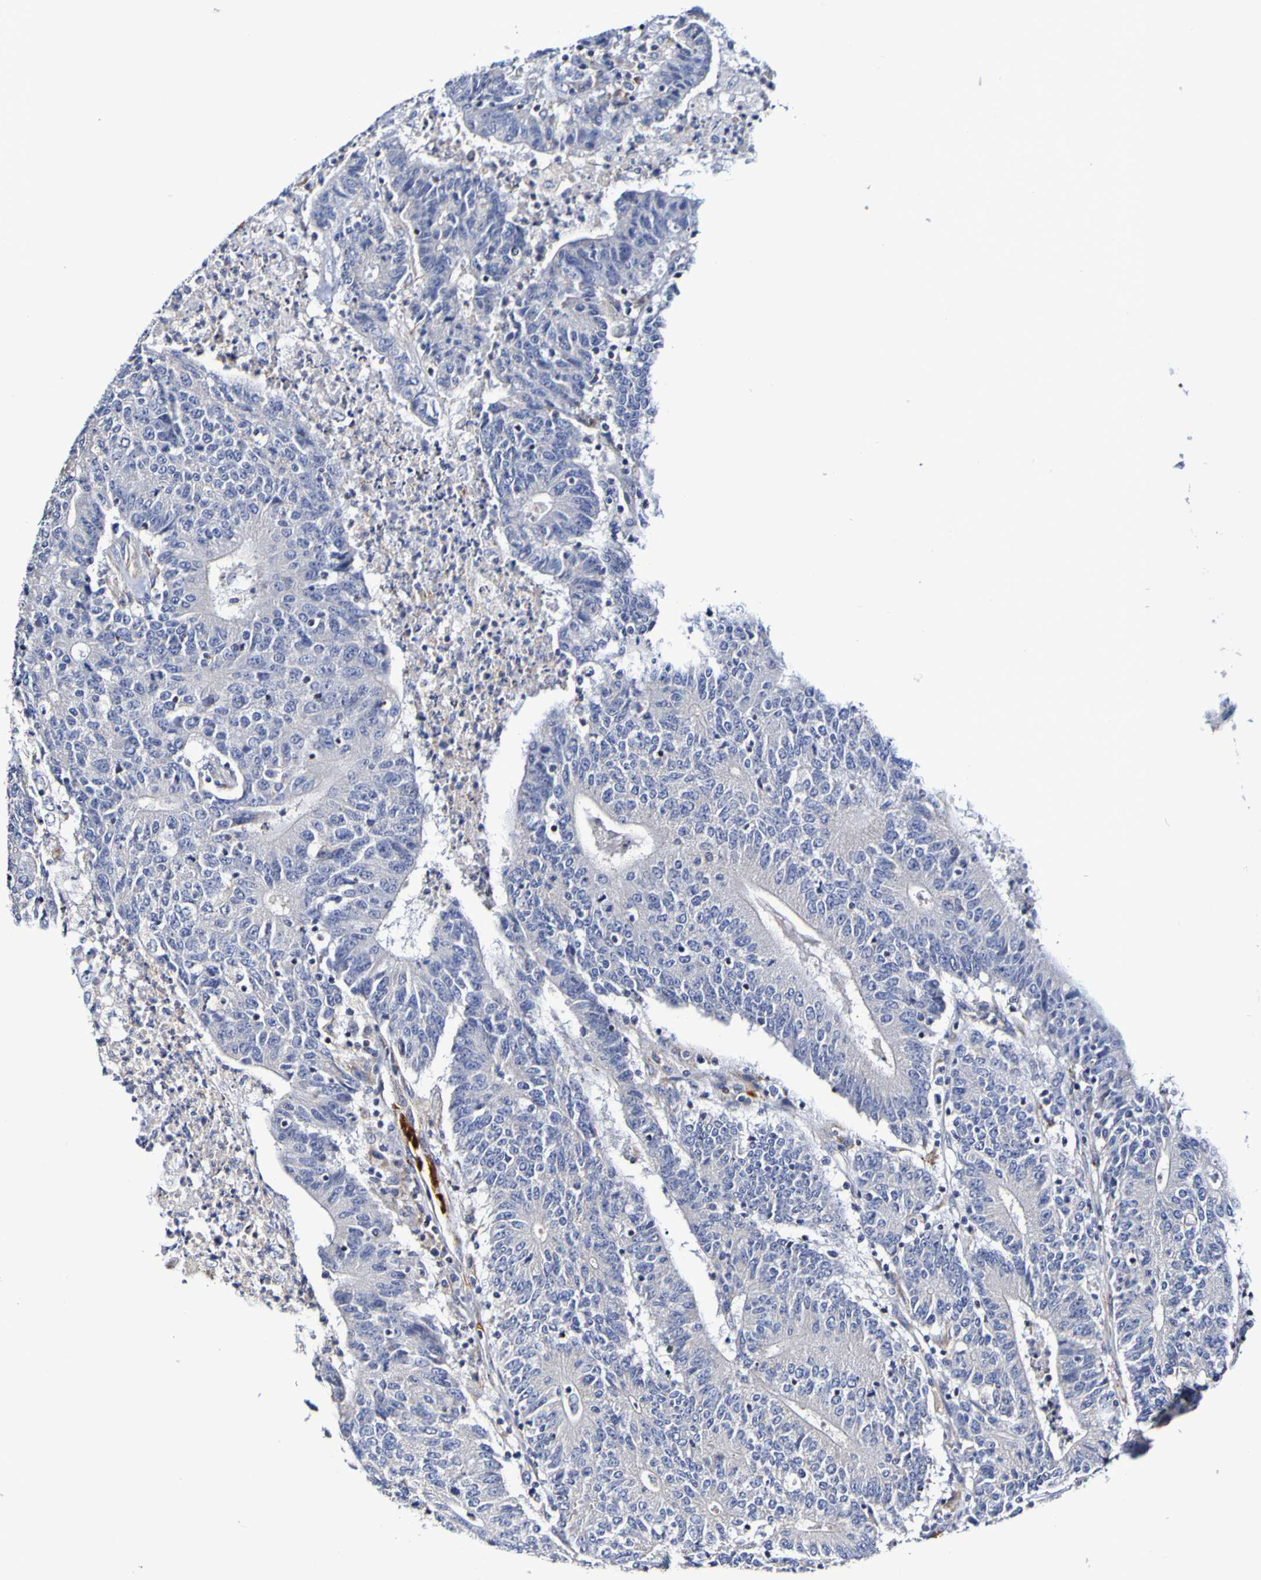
{"staining": {"intensity": "negative", "quantity": "none", "location": "none"}, "tissue": "colorectal cancer", "cell_type": "Tumor cells", "image_type": "cancer", "snomed": [{"axis": "morphology", "description": "Normal tissue, NOS"}, {"axis": "morphology", "description": "Adenocarcinoma, NOS"}, {"axis": "topography", "description": "Colon"}], "caption": "A high-resolution photomicrograph shows IHC staining of colorectal cancer (adenocarcinoma), which displays no significant staining in tumor cells.", "gene": "WNT4", "patient": {"sex": "female", "age": 75}}